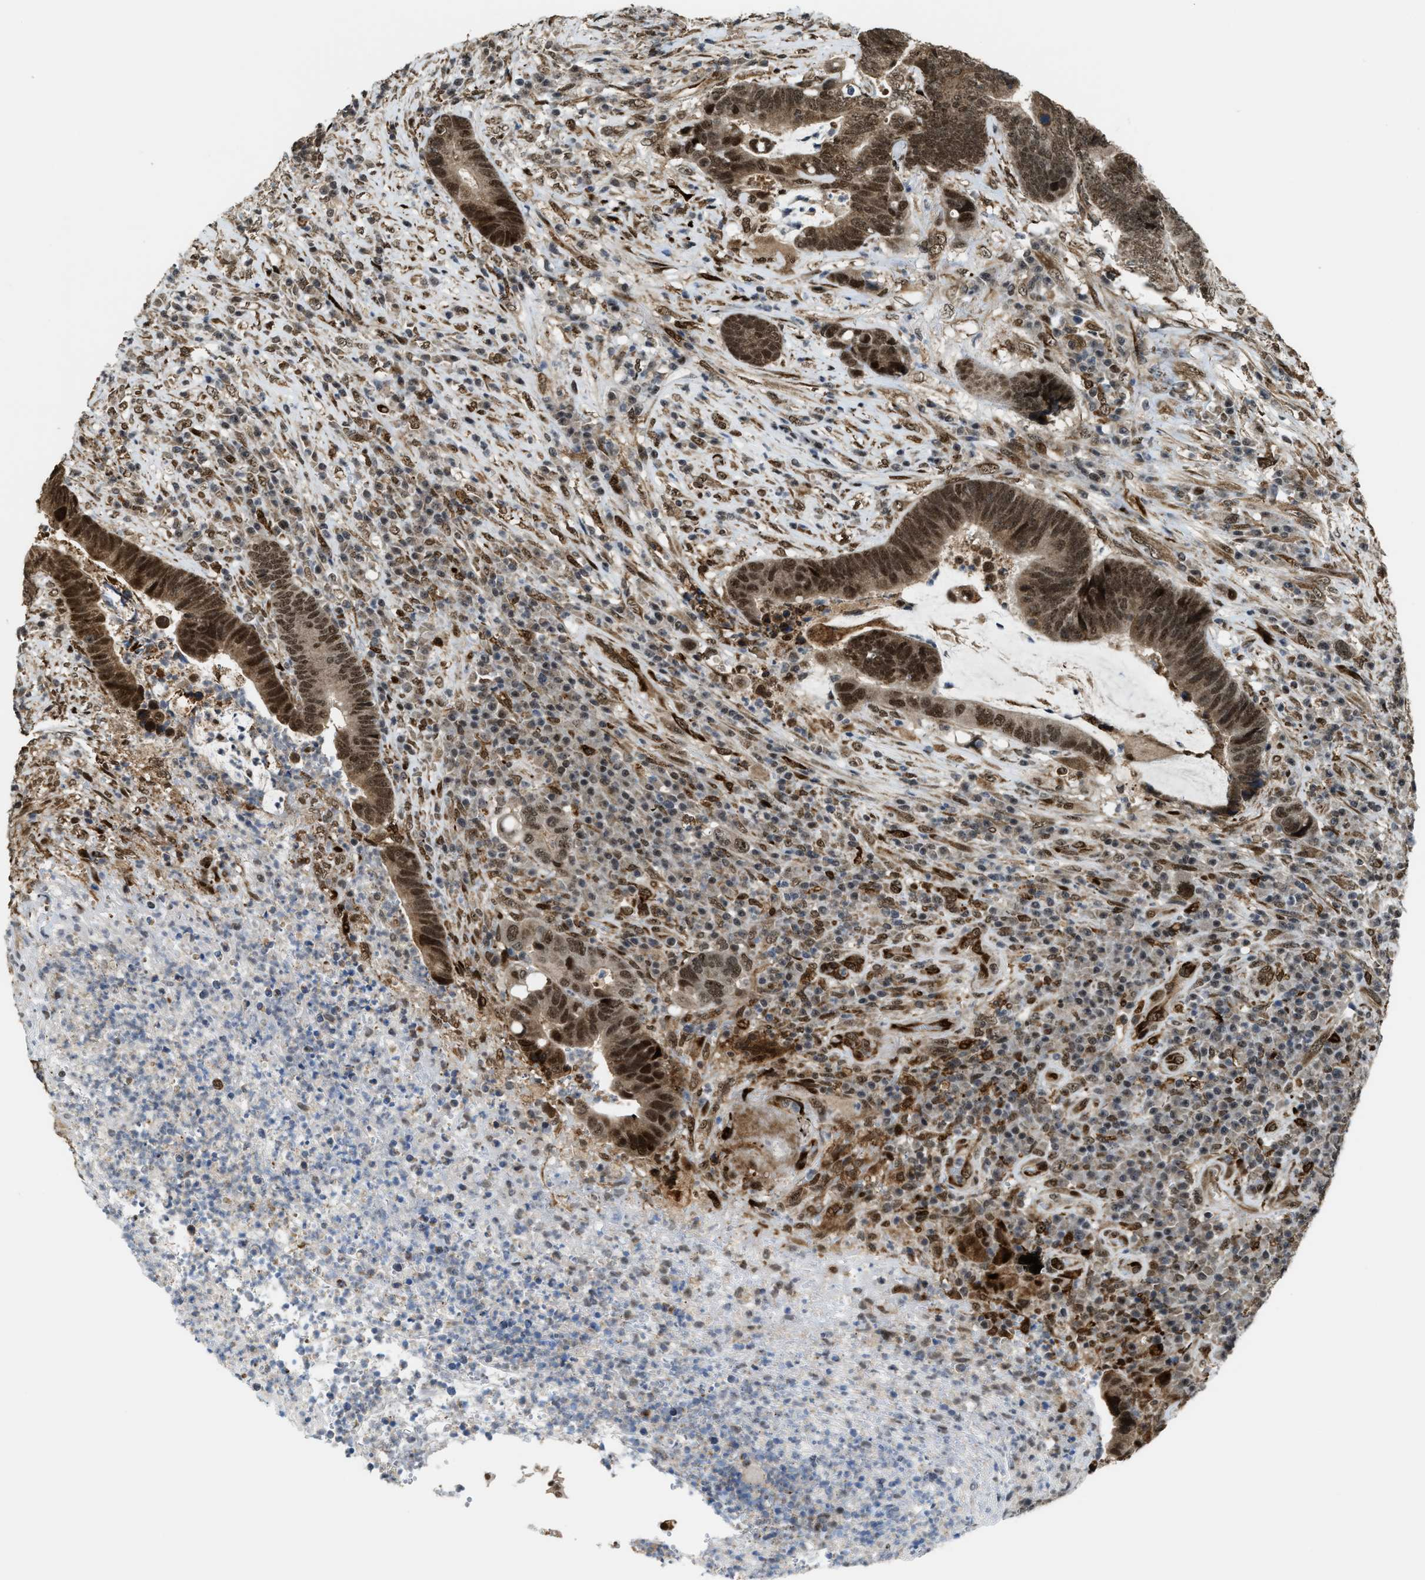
{"staining": {"intensity": "moderate", "quantity": ">75%", "location": "cytoplasmic/membranous,nuclear"}, "tissue": "colorectal cancer", "cell_type": "Tumor cells", "image_type": "cancer", "snomed": [{"axis": "morphology", "description": "Adenocarcinoma, NOS"}, {"axis": "topography", "description": "Rectum"}], "caption": "Colorectal adenocarcinoma was stained to show a protein in brown. There is medium levels of moderate cytoplasmic/membranous and nuclear positivity in approximately >75% of tumor cells. The staining was performed using DAB (3,3'-diaminobenzidine) to visualize the protein expression in brown, while the nuclei were stained in blue with hematoxylin (Magnification: 20x).", "gene": "ZNF250", "patient": {"sex": "female", "age": 89}}